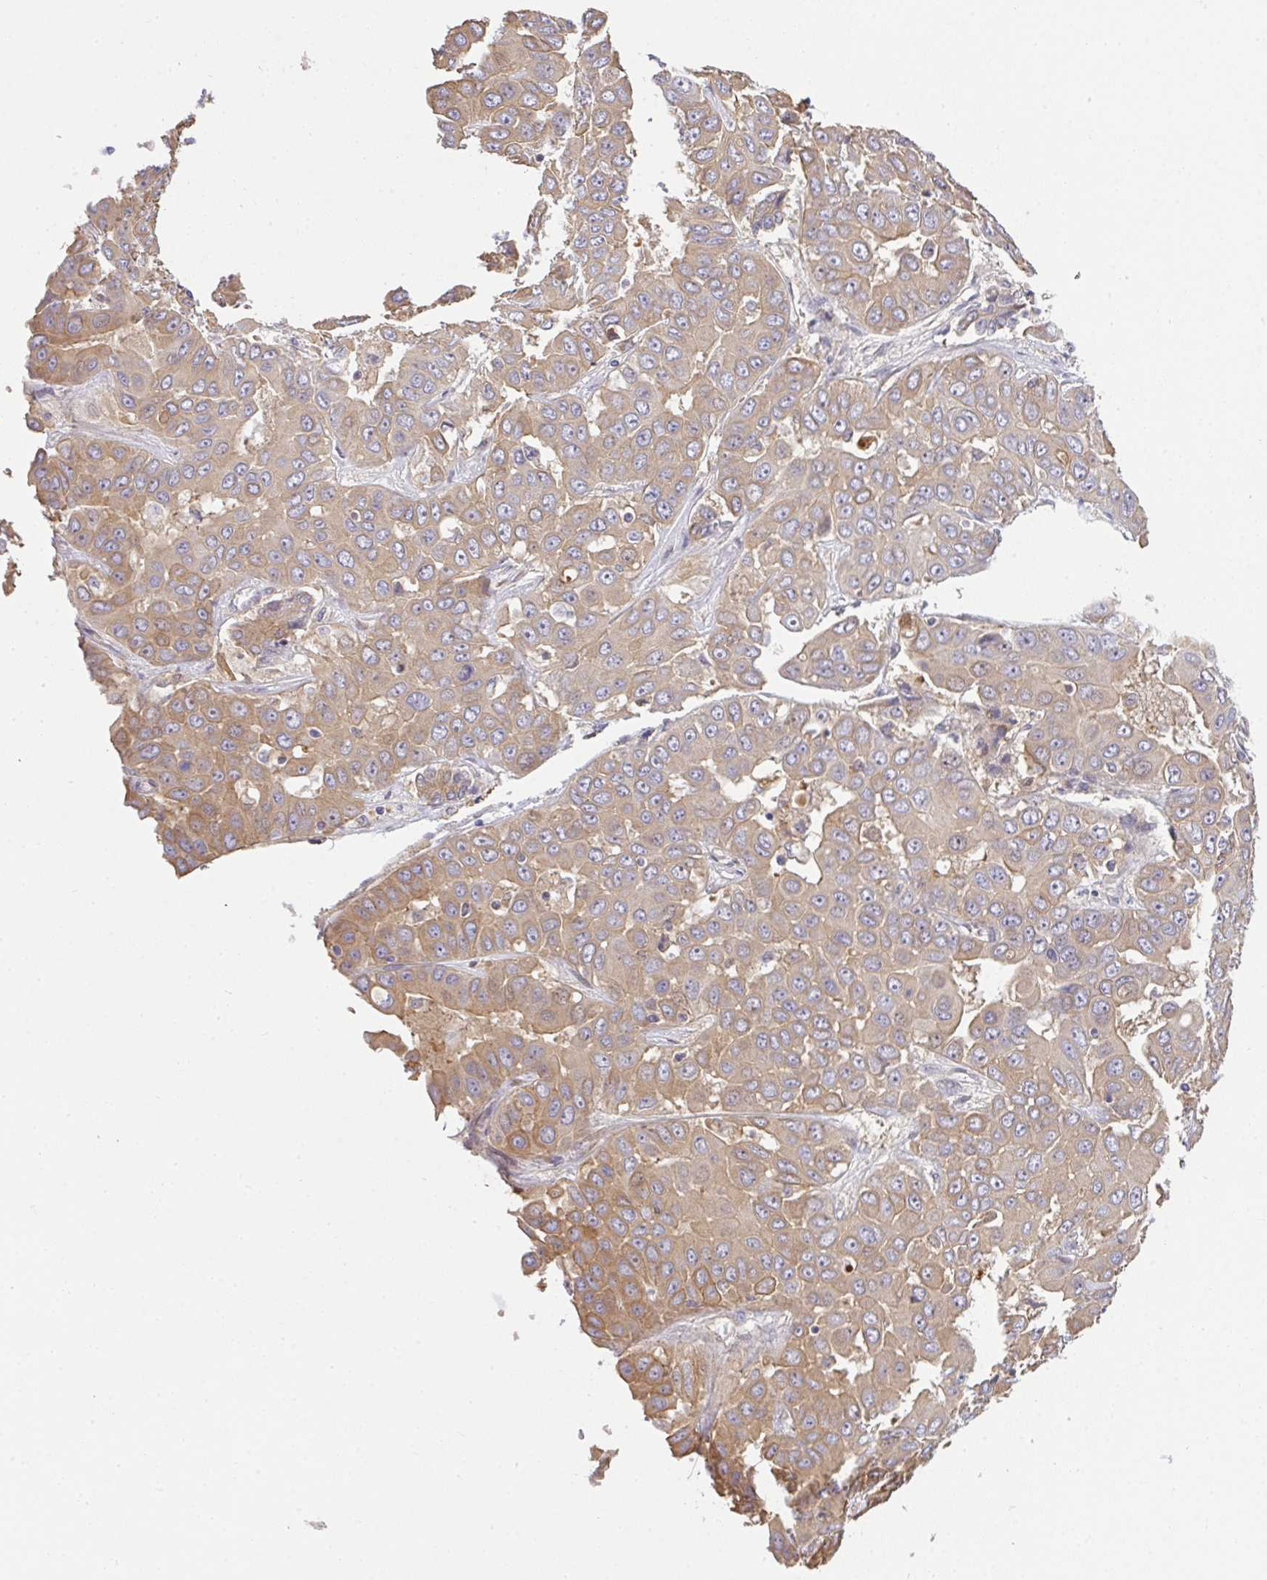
{"staining": {"intensity": "moderate", "quantity": "25%-75%", "location": "cytoplasmic/membranous"}, "tissue": "liver cancer", "cell_type": "Tumor cells", "image_type": "cancer", "snomed": [{"axis": "morphology", "description": "Cholangiocarcinoma"}, {"axis": "topography", "description": "Liver"}], "caption": "Liver cholangiocarcinoma stained for a protein exhibits moderate cytoplasmic/membranous positivity in tumor cells.", "gene": "EEF1AKMT1", "patient": {"sex": "female", "age": 52}}